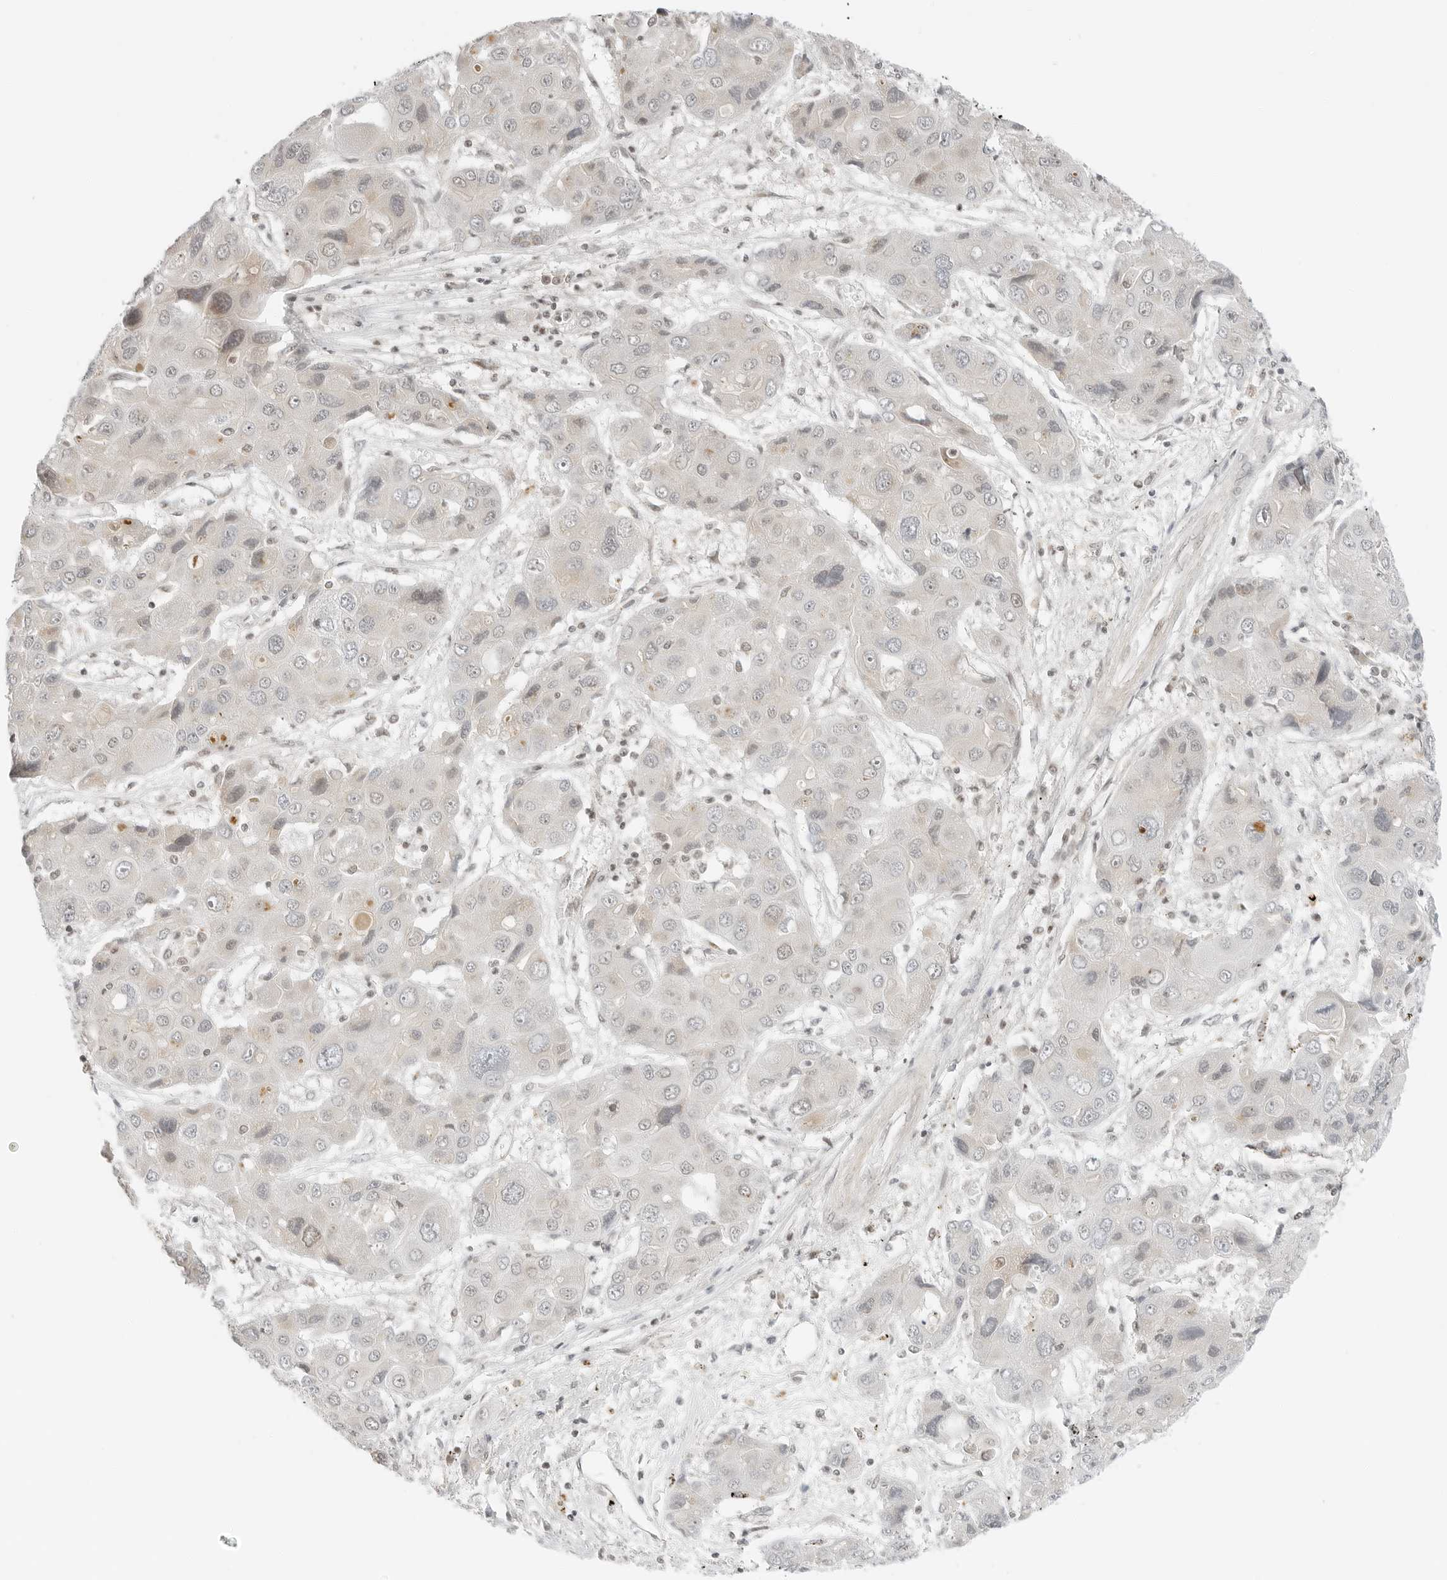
{"staining": {"intensity": "negative", "quantity": "none", "location": "none"}, "tissue": "liver cancer", "cell_type": "Tumor cells", "image_type": "cancer", "snomed": [{"axis": "morphology", "description": "Cholangiocarcinoma"}, {"axis": "topography", "description": "Liver"}], "caption": "Liver cancer (cholangiocarcinoma) was stained to show a protein in brown. There is no significant positivity in tumor cells.", "gene": "CRTC2", "patient": {"sex": "male", "age": 67}}